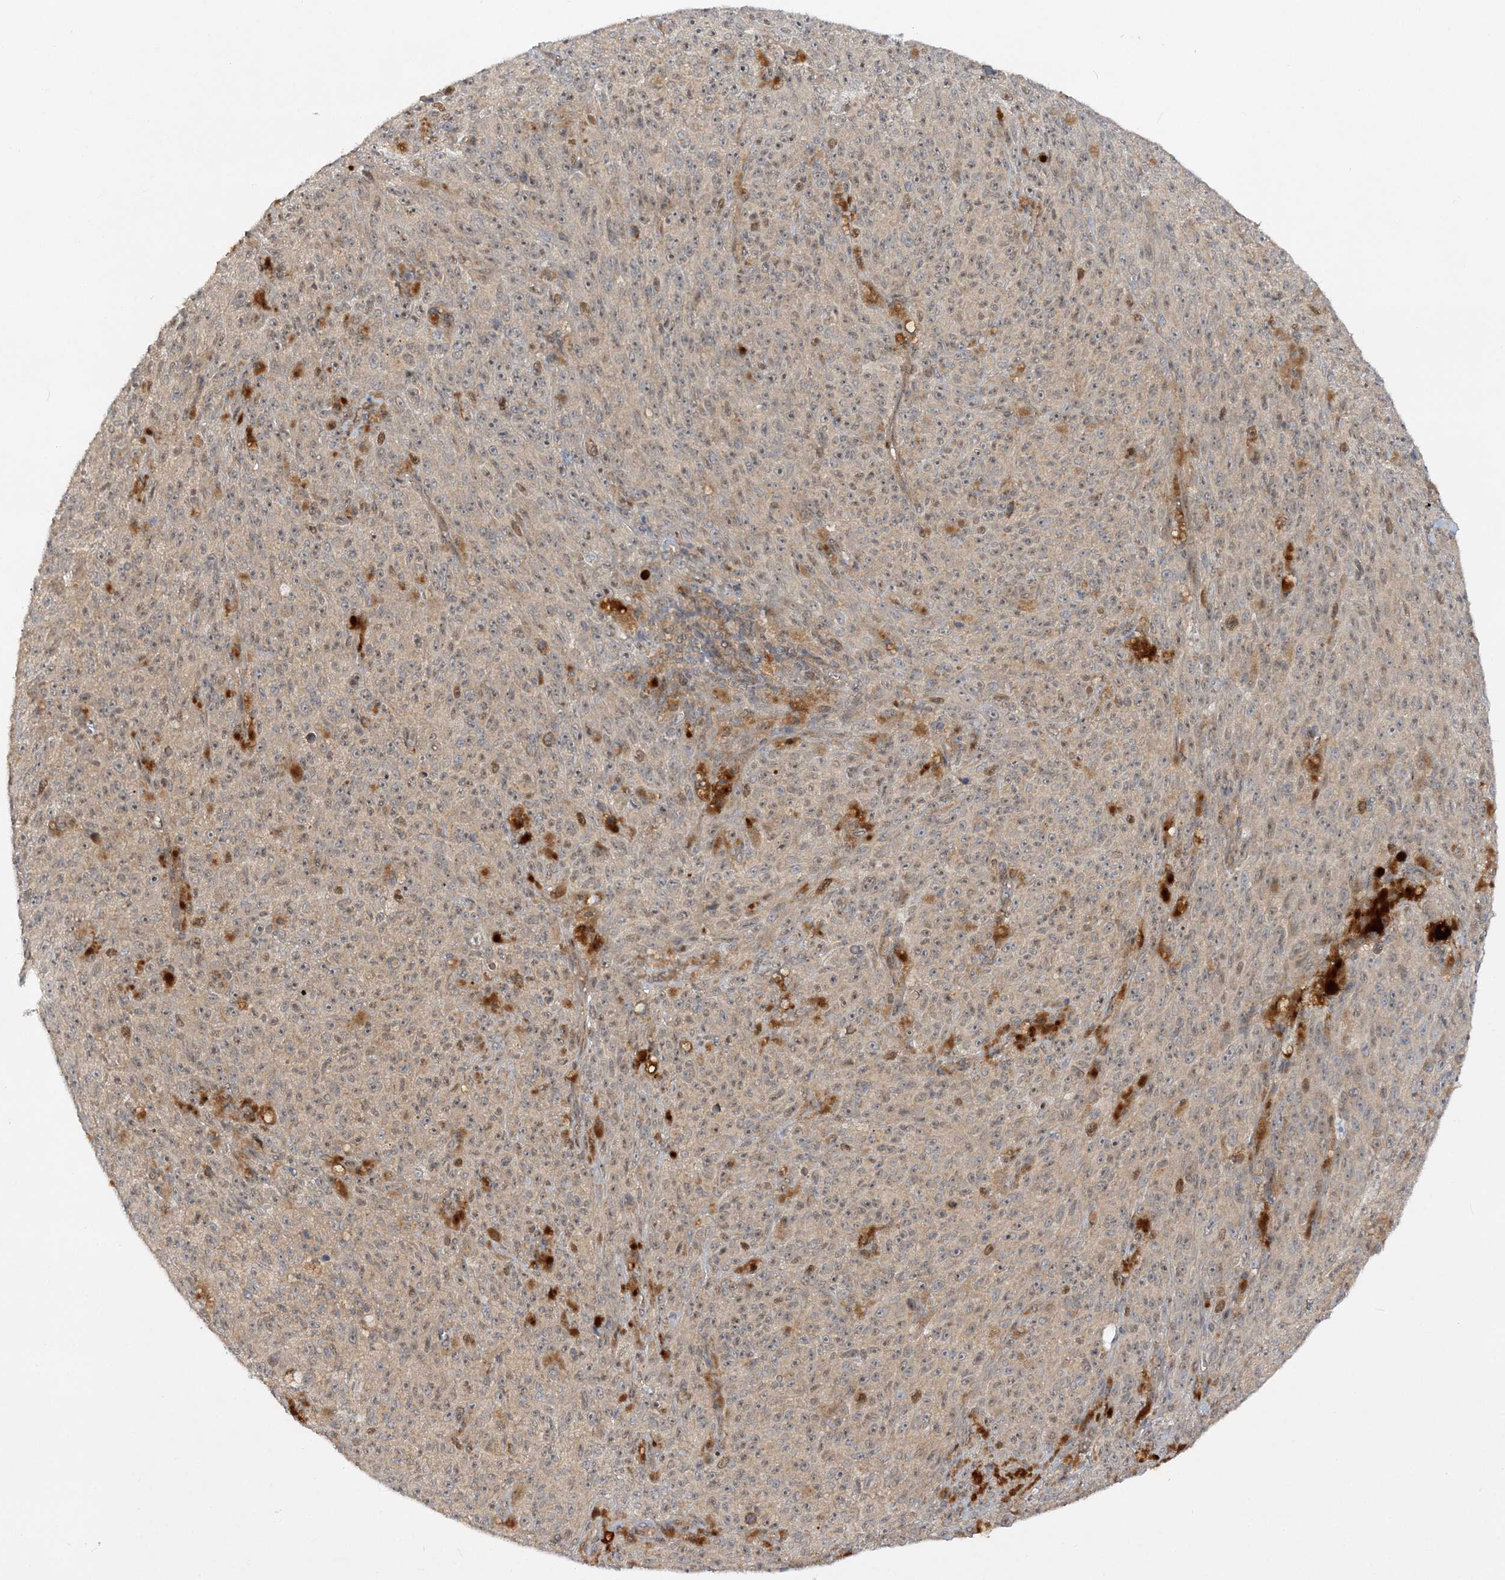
{"staining": {"intensity": "weak", "quantity": "25%-75%", "location": "cytoplasmic/membranous,nuclear"}, "tissue": "melanoma", "cell_type": "Tumor cells", "image_type": "cancer", "snomed": [{"axis": "morphology", "description": "Malignant melanoma, NOS"}, {"axis": "topography", "description": "Skin"}], "caption": "Melanoma stained with DAB IHC exhibits low levels of weak cytoplasmic/membranous and nuclear expression in about 25%-75% of tumor cells.", "gene": "MXI1", "patient": {"sex": "female", "age": 82}}